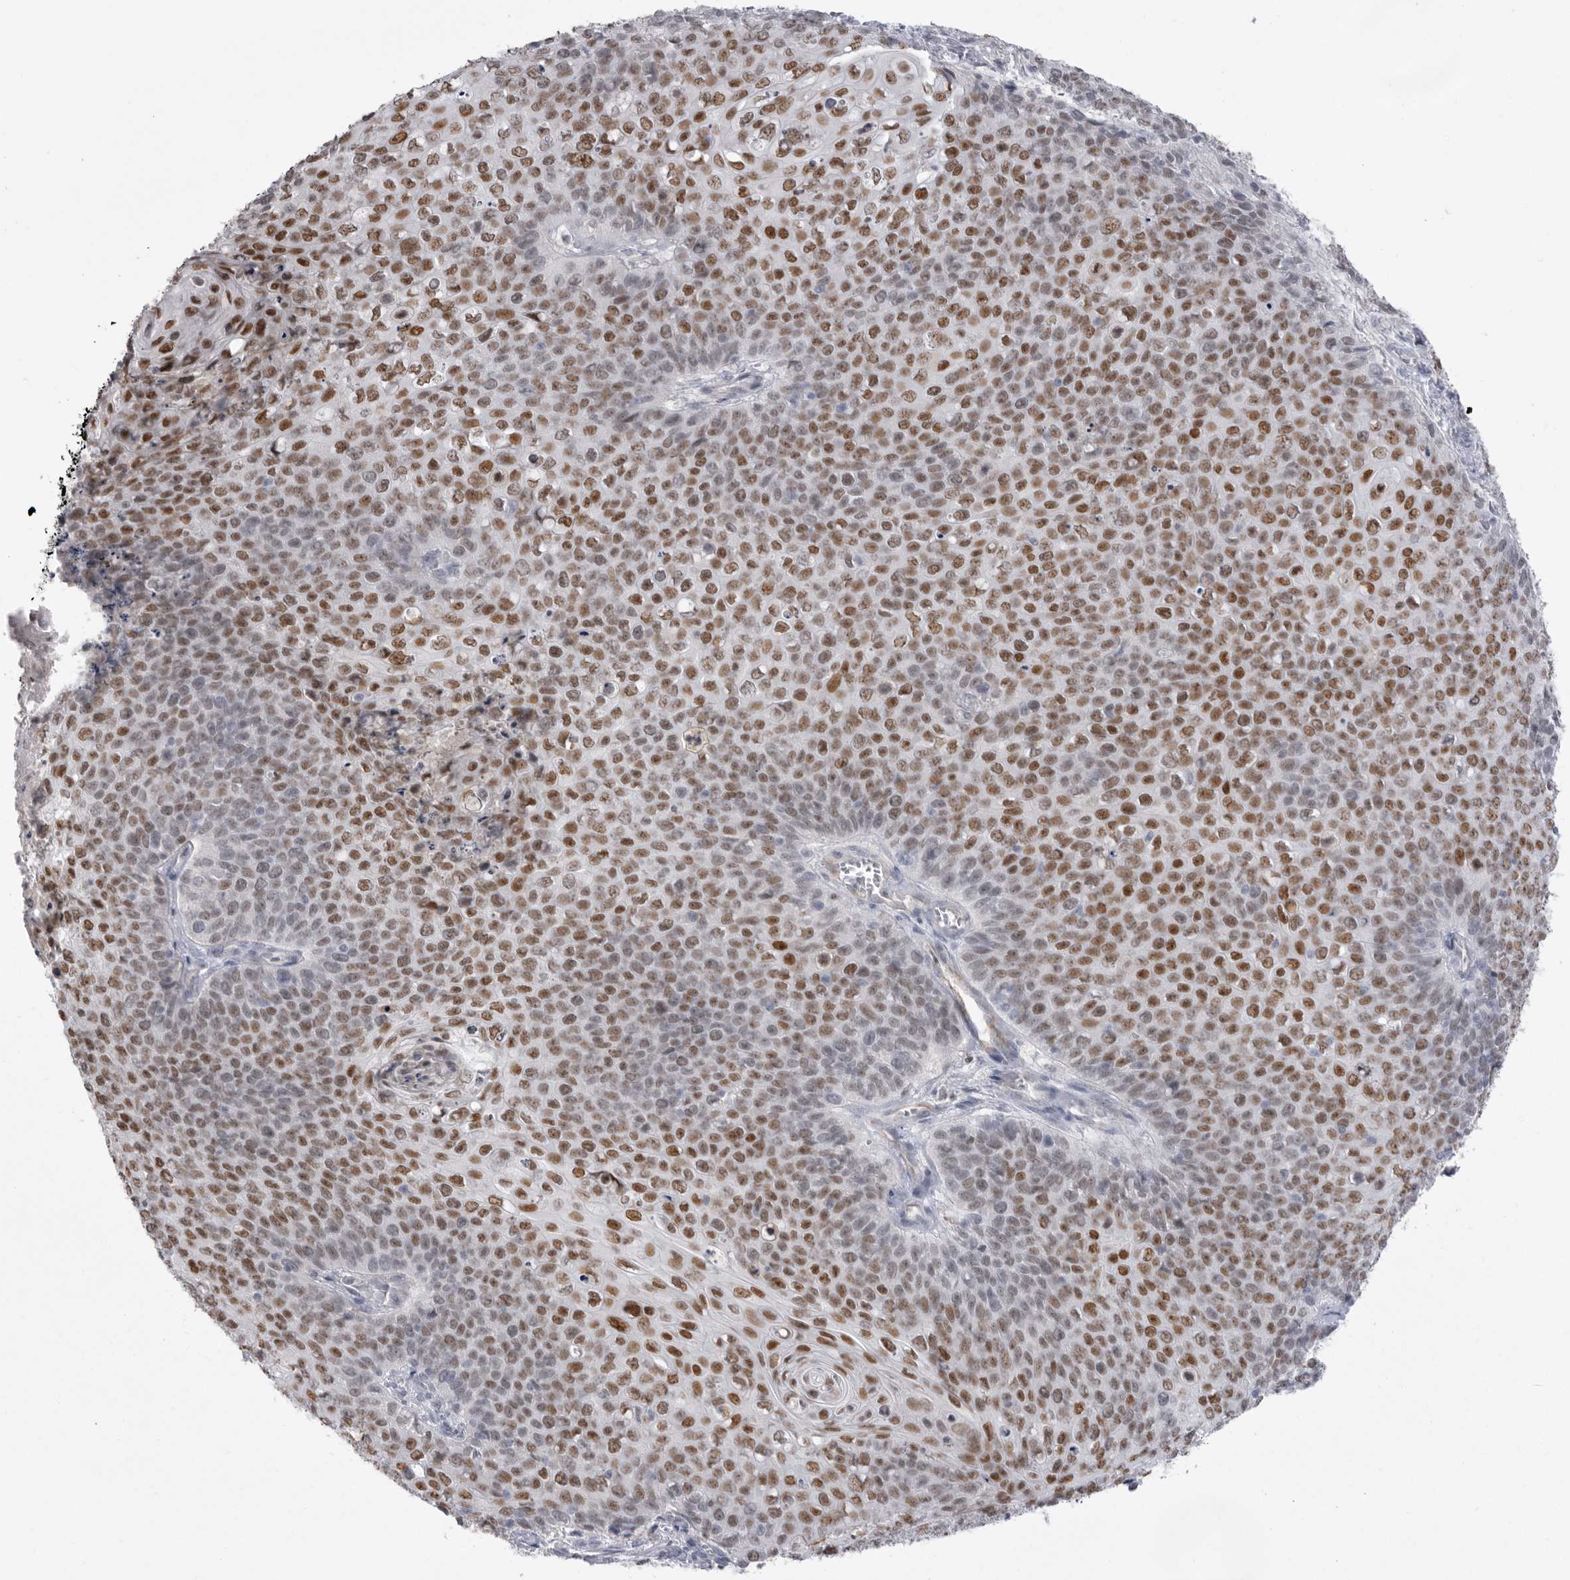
{"staining": {"intensity": "moderate", "quantity": ">75%", "location": "nuclear"}, "tissue": "cervical cancer", "cell_type": "Tumor cells", "image_type": "cancer", "snomed": [{"axis": "morphology", "description": "Squamous cell carcinoma, NOS"}, {"axis": "topography", "description": "Cervix"}], "caption": "Protein staining of cervical squamous cell carcinoma tissue demonstrates moderate nuclear expression in about >75% of tumor cells. Nuclei are stained in blue.", "gene": "ZBTB7B", "patient": {"sex": "female", "age": 39}}